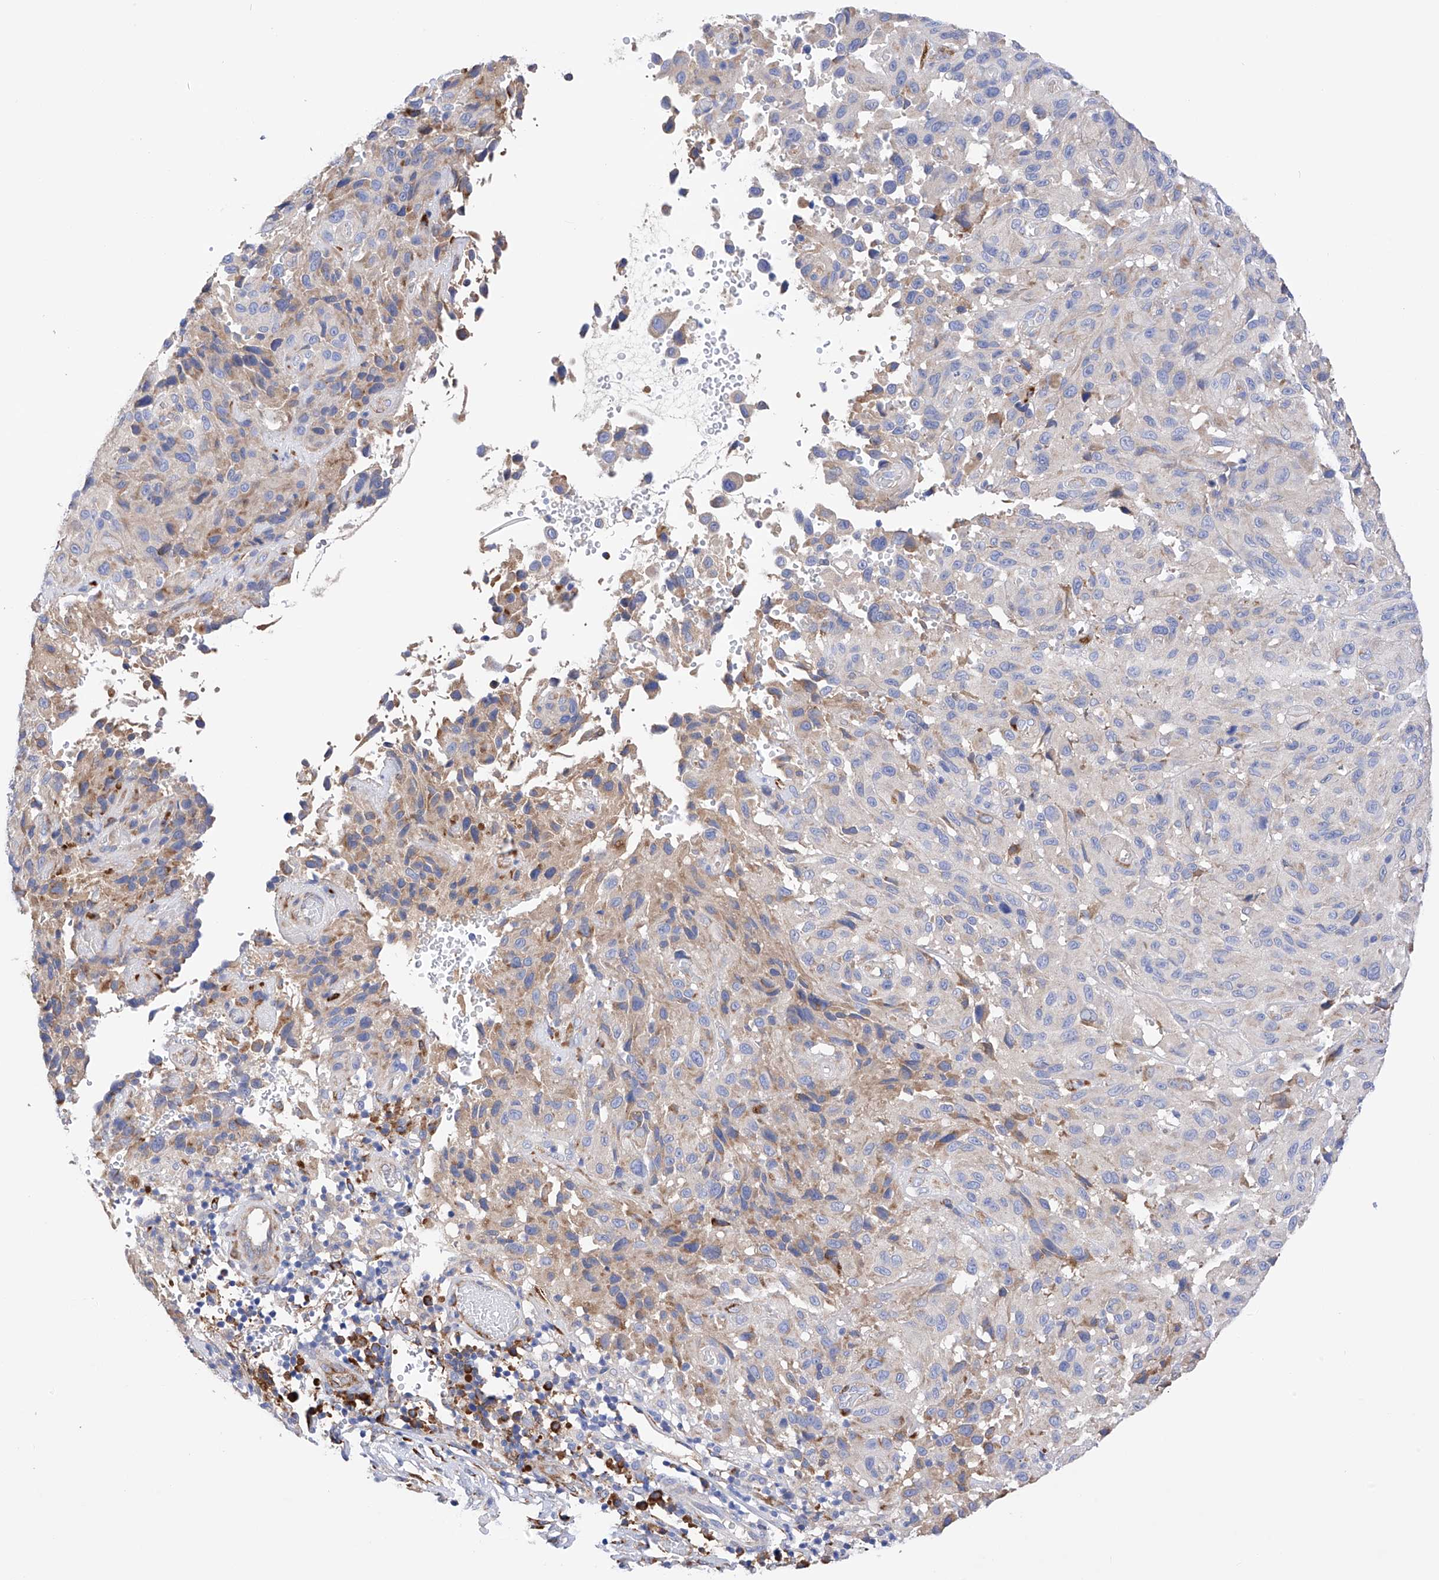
{"staining": {"intensity": "weak", "quantity": "<25%", "location": "cytoplasmic/membranous"}, "tissue": "melanoma", "cell_type": "Tumor cells", "image_type": "cancer", "snomed": [{"axis": "morphology", "description": "Malignant melanoma, NOS"}, {"axis": "topography", "description": "Skin"}], "caption": "High power microscopy micrograph of an immunohistochemistry (IHC) photomicrograph of melanoma, revealing no significant staining in tumor cells.", "gene": "PDIA5", "patient": {"sex": "male", "age": 66}}